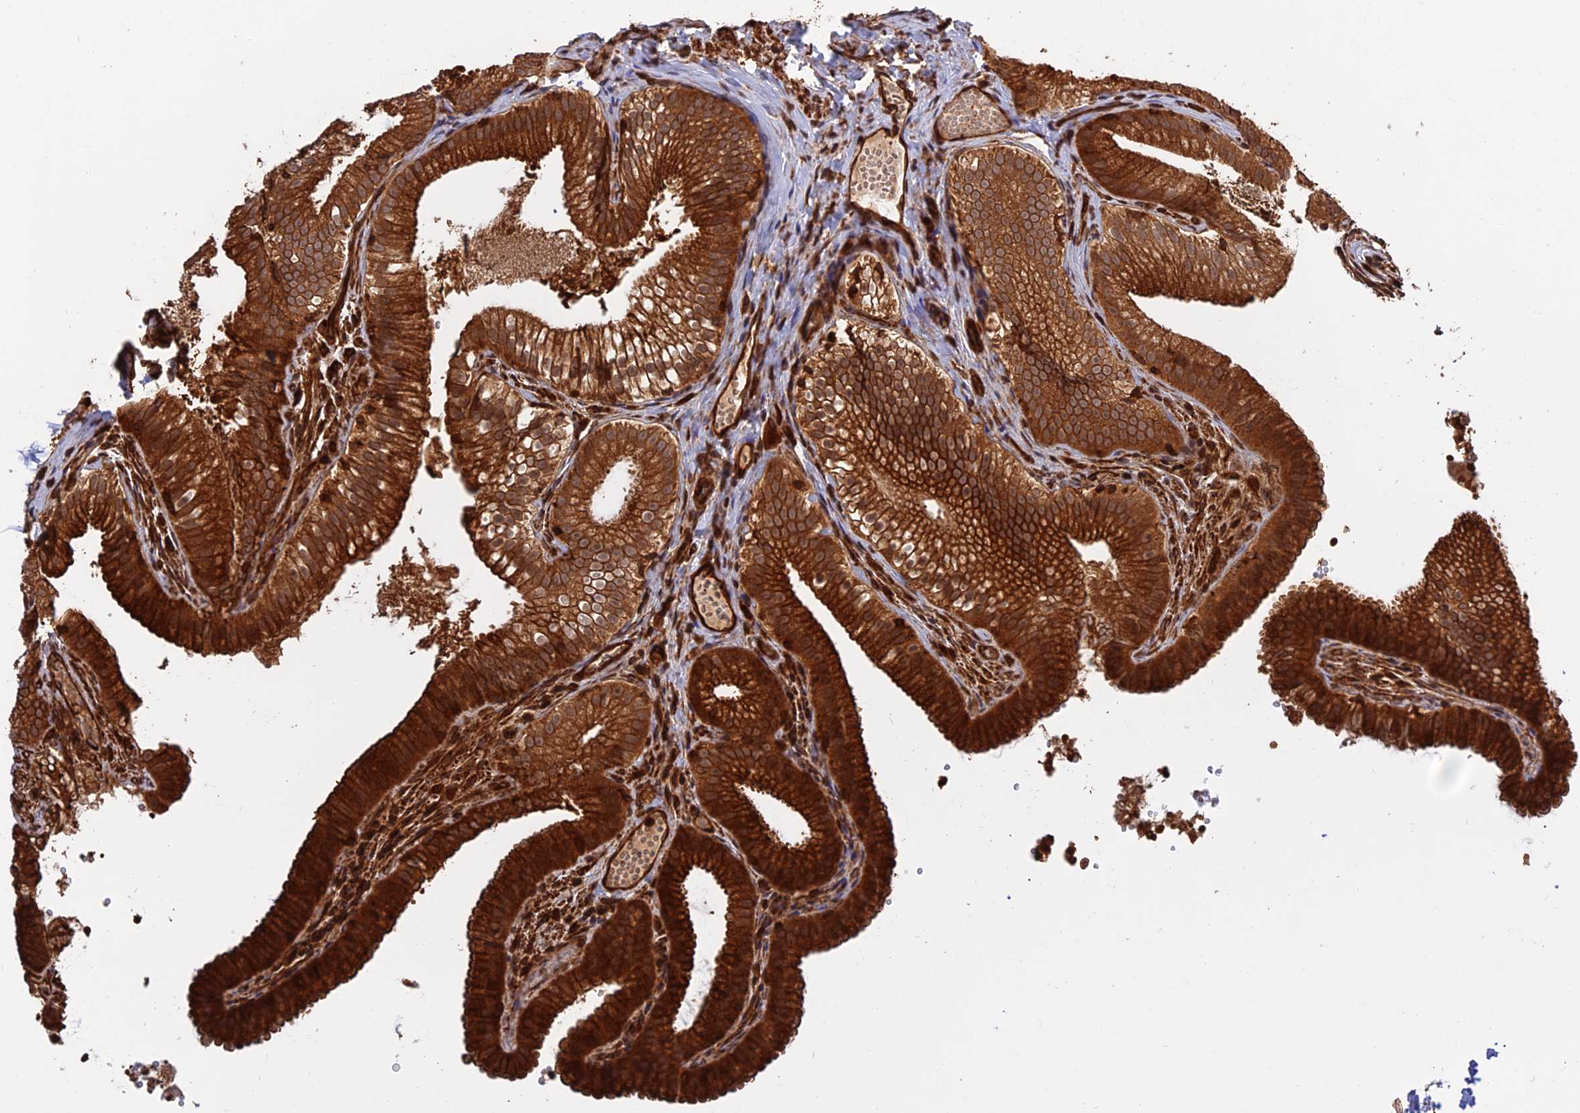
{"staining": {"intensity": "strong", "quantity": ">75%", "location": "cytoplasmic/membranous"}, "tissue": "gallbladder", "cell_type": "Glandular cells", "image_type": "normal", "snomed": [{"axis": "morphology", "description": "Normal tissue, NOS"}, {"axis": "topography", "description": "Gallbladder"}], "caption": "A histopathology image showing strong cytoplasmic/membranous positivity in about >75% of glandular cells in benign gallbladder, as visualized by brown immunohistochemical staining.", "gene": "CREBL2", "patient": {"sex": "female", "age": 30}}